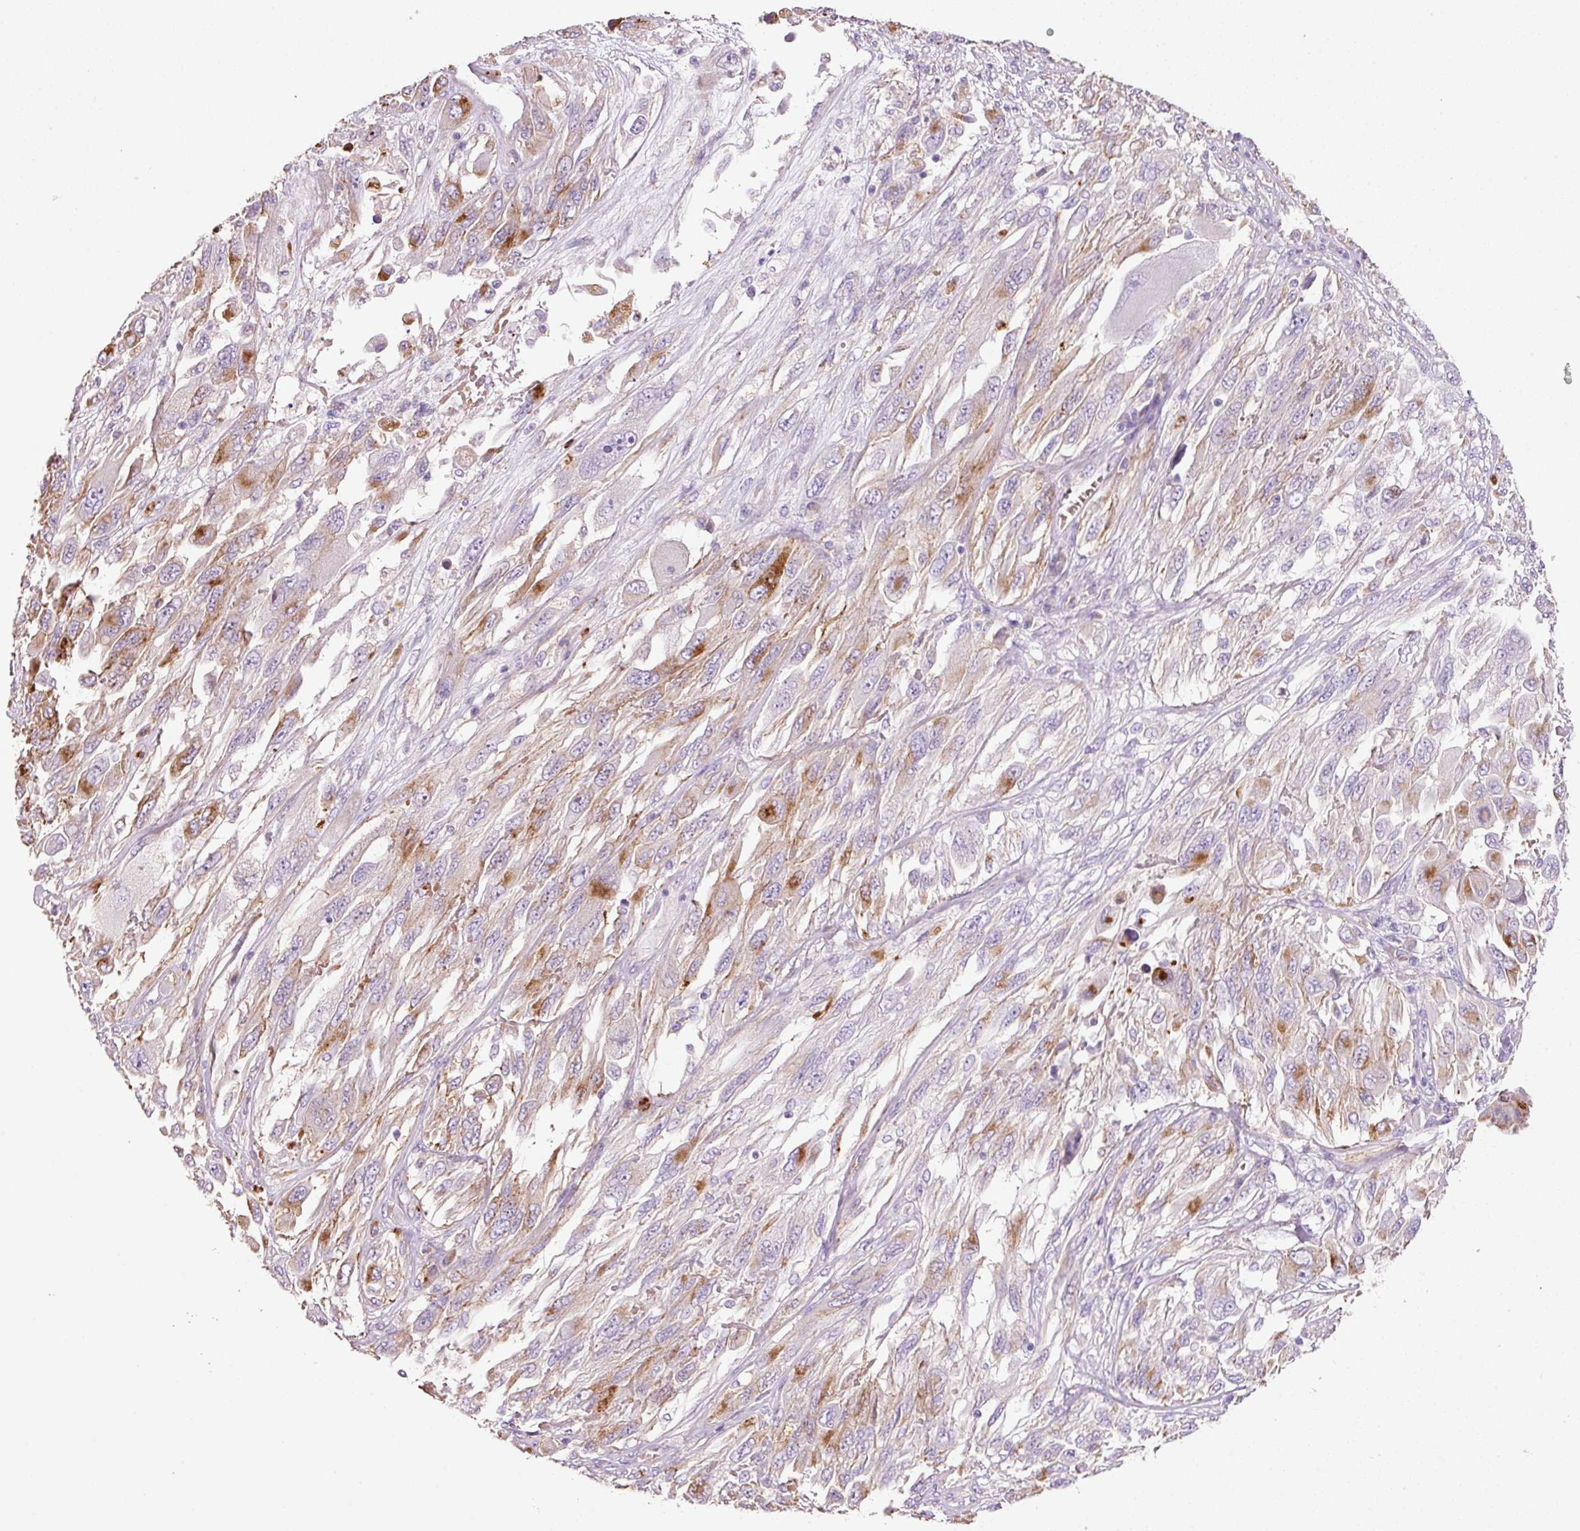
{"staining": {"intensity": "moderate", "quantity": "25%-75%", "location": "cytoplasmic/membranous"}, "tissue": "melanoma", "cell_type": "Tumor cells", "image_type": "cancer", "snomed": [{"axis": "morphology", "description": "Malignant melanoma, NOS"}, {"axis": "topography", "description": "Skin"}], "caption": "DAB immunohistochemical staining of melanoma displays moderate cytoplasmic/membranous protein staining in approximately 25%-75% of tumor cells.", "gene": "TMC8", "patient": {"sex": "female", "age": 91}}